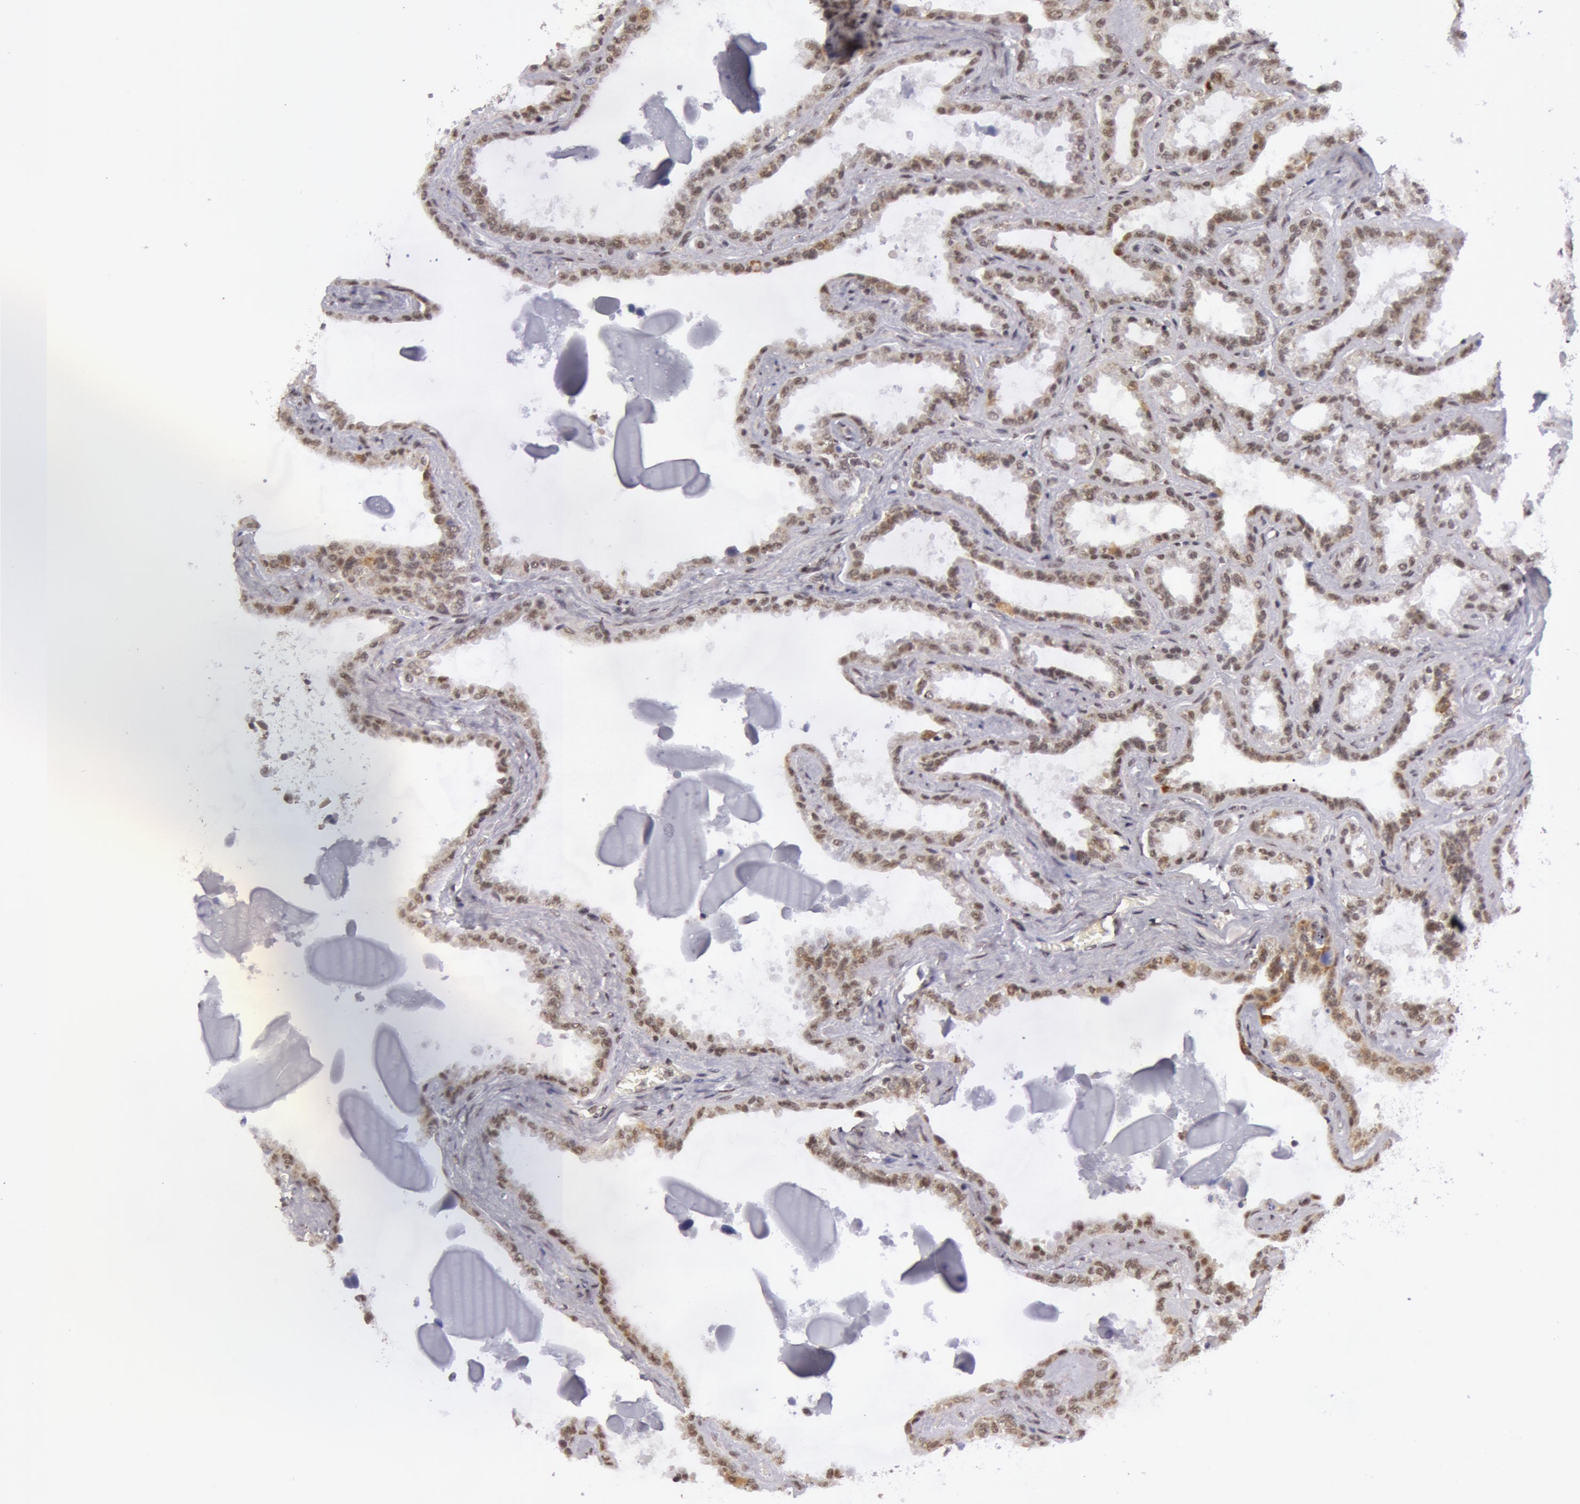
{"staining": {"intensity": "weak", "quantity": "25%-75%", "location": "cytoplasmic/membranous,nuclear"}, "tissue": "seminal vesicle", "cell_type": "Glandular cells", "image_type": "normal", "snomed": [{"axis": "morphology", "description": "Normal tissue, NOS"}, {"axis": "morphology", "description": "Inflammation, NOS"}, {"axis": "topography", "description": "Urinary bladder"}, {"axis": "topography", "description": "Prostate"}, {"axis": "topography", "description": "Seminal veicle"}], "caption": "A low amount of weak cytoplasmic/membranous,nuclear positivity is seen in about 25%-75% of glandular cells in benign seminal vesicle.", "gene": "VRTN", "patient": {"sex": "male", "age": 82}}